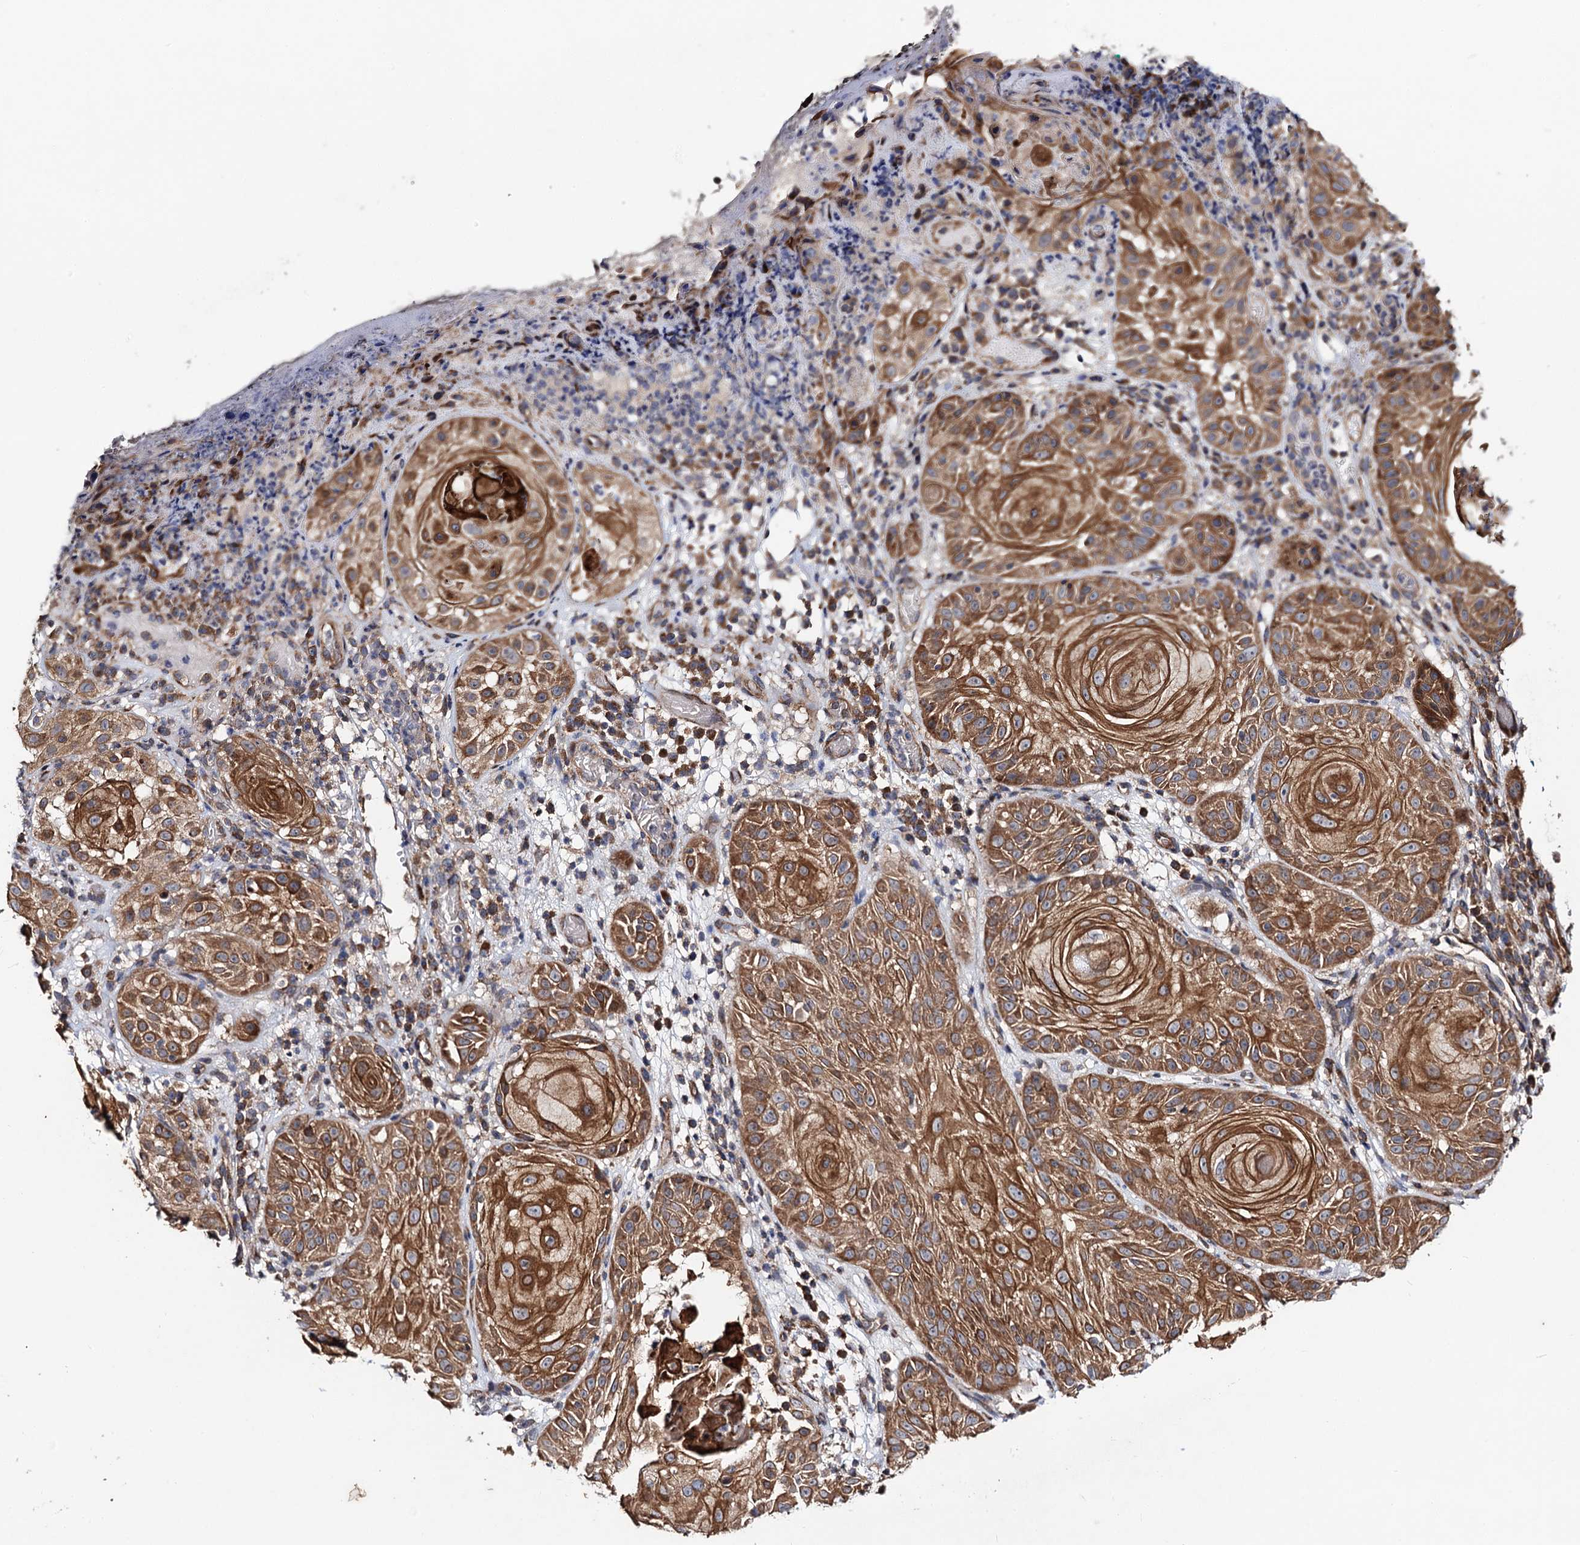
{"staining": {"intensity": "moderate", "quantity": ">75%", "location": "cytoplasmic/membranous"}, "tissue": "skin cancer", "cell_type": "Tumor cells", "image_type": "cancer", "snomed": [{"axis": "morphology", "description": "Normal tissue, NOS"}, {"axis": "morphology", "description": "Basal cell carcinoma"}, {"axis": "topography", "description": "Skin"}], "caption": "Skin cancer (basal cell carcinoma) stained with immunohistochemistry exhibits moderate cytoplasmic/membranous positivity in approximately >75% of tumor cells.", "gene": "DYDC1", "patient": {"sex": "male", "age": 93}}